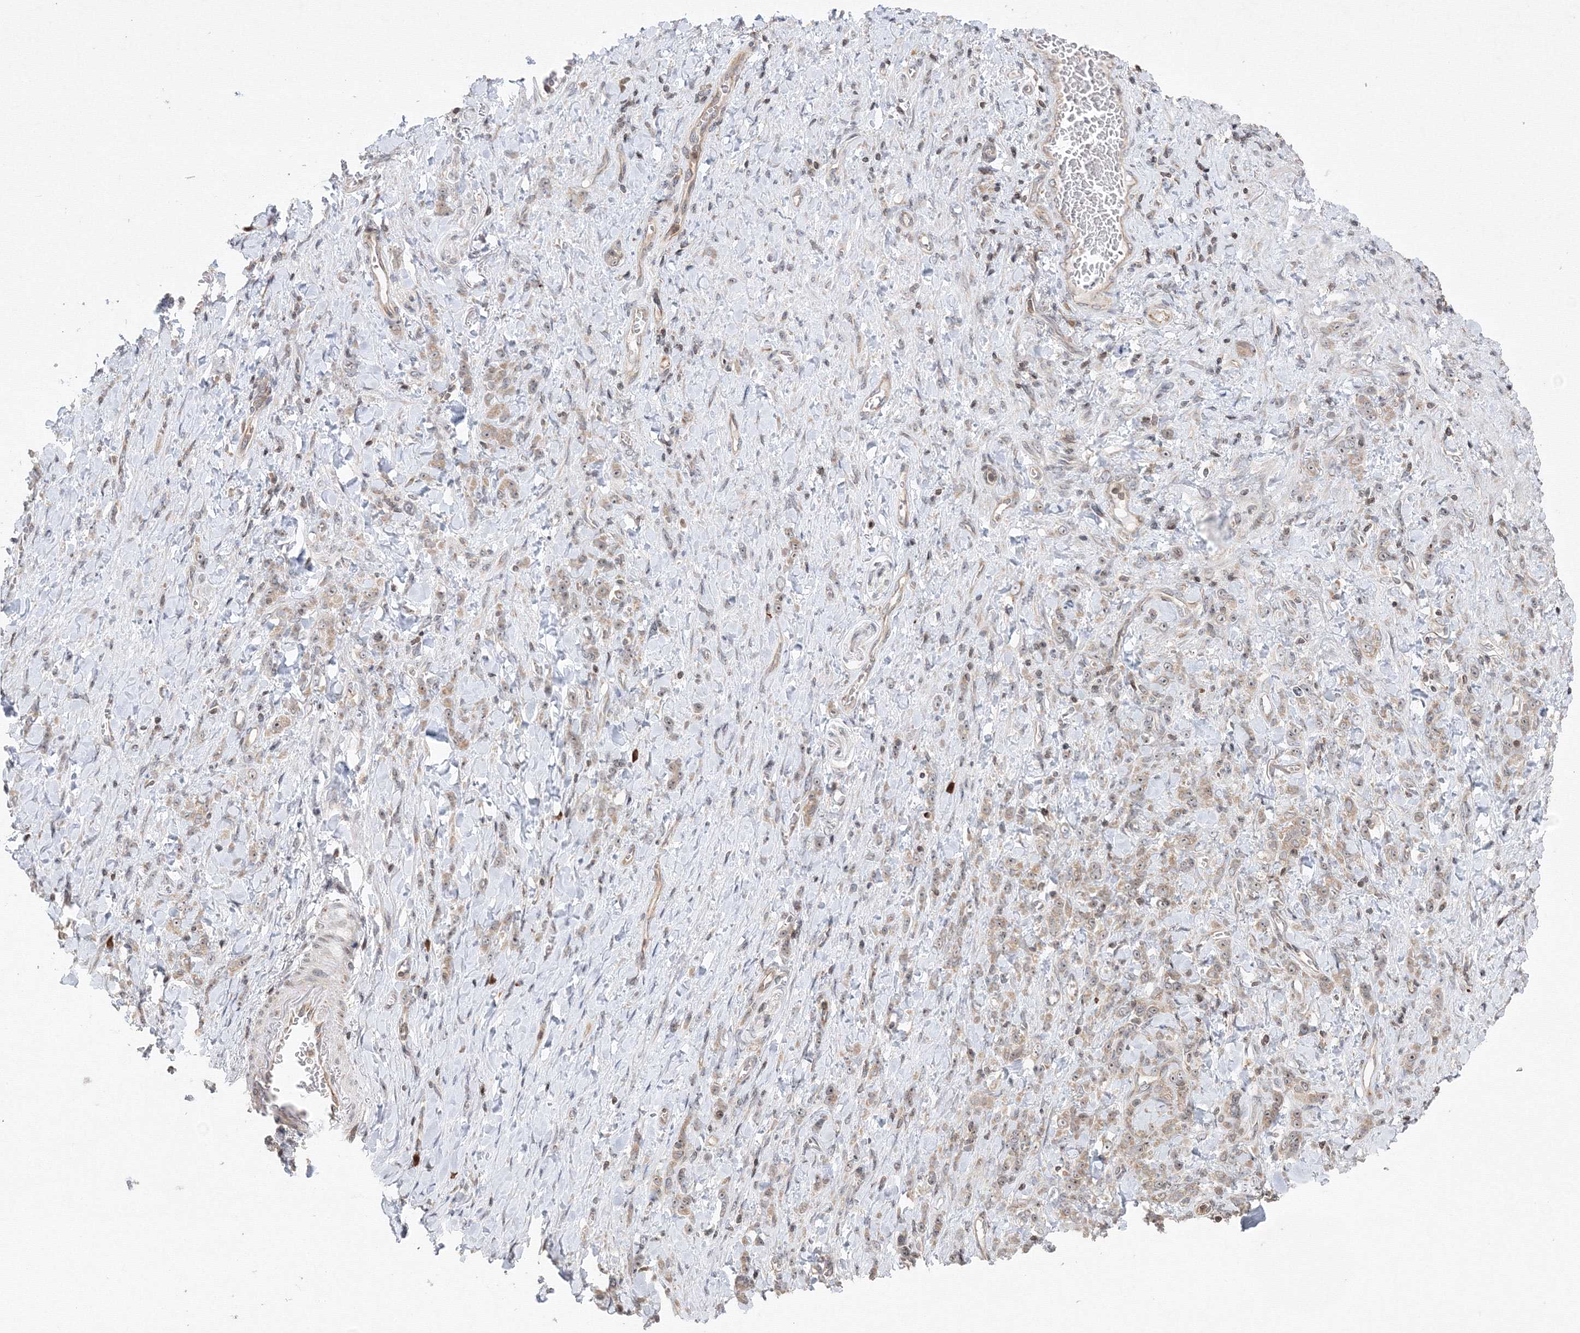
{"staining": {"intensity": "weak", "quantity": ">75%", "location": "cytoplasmic/membranous"}, "tissue": "stomach cancer", "cell_type": "Tumor cells", "image_type": "cancer", "snomed": [{"axis": "morphology", "description": "Normal tissue, NOS"}, {"axis": "morphology", "description": "Adenocarcinoma, NOS"}, {"axis": "topography", "description": "Stomach"}], "caption": "Stomach cancer (adenocarcinoma) stained for a protein (brown) displays weak cytoplasmic/membranous positive expression in about >75% of tumor cells.", "gene": "MKRN2", "patient": {"sex": "male", "age": 82}}